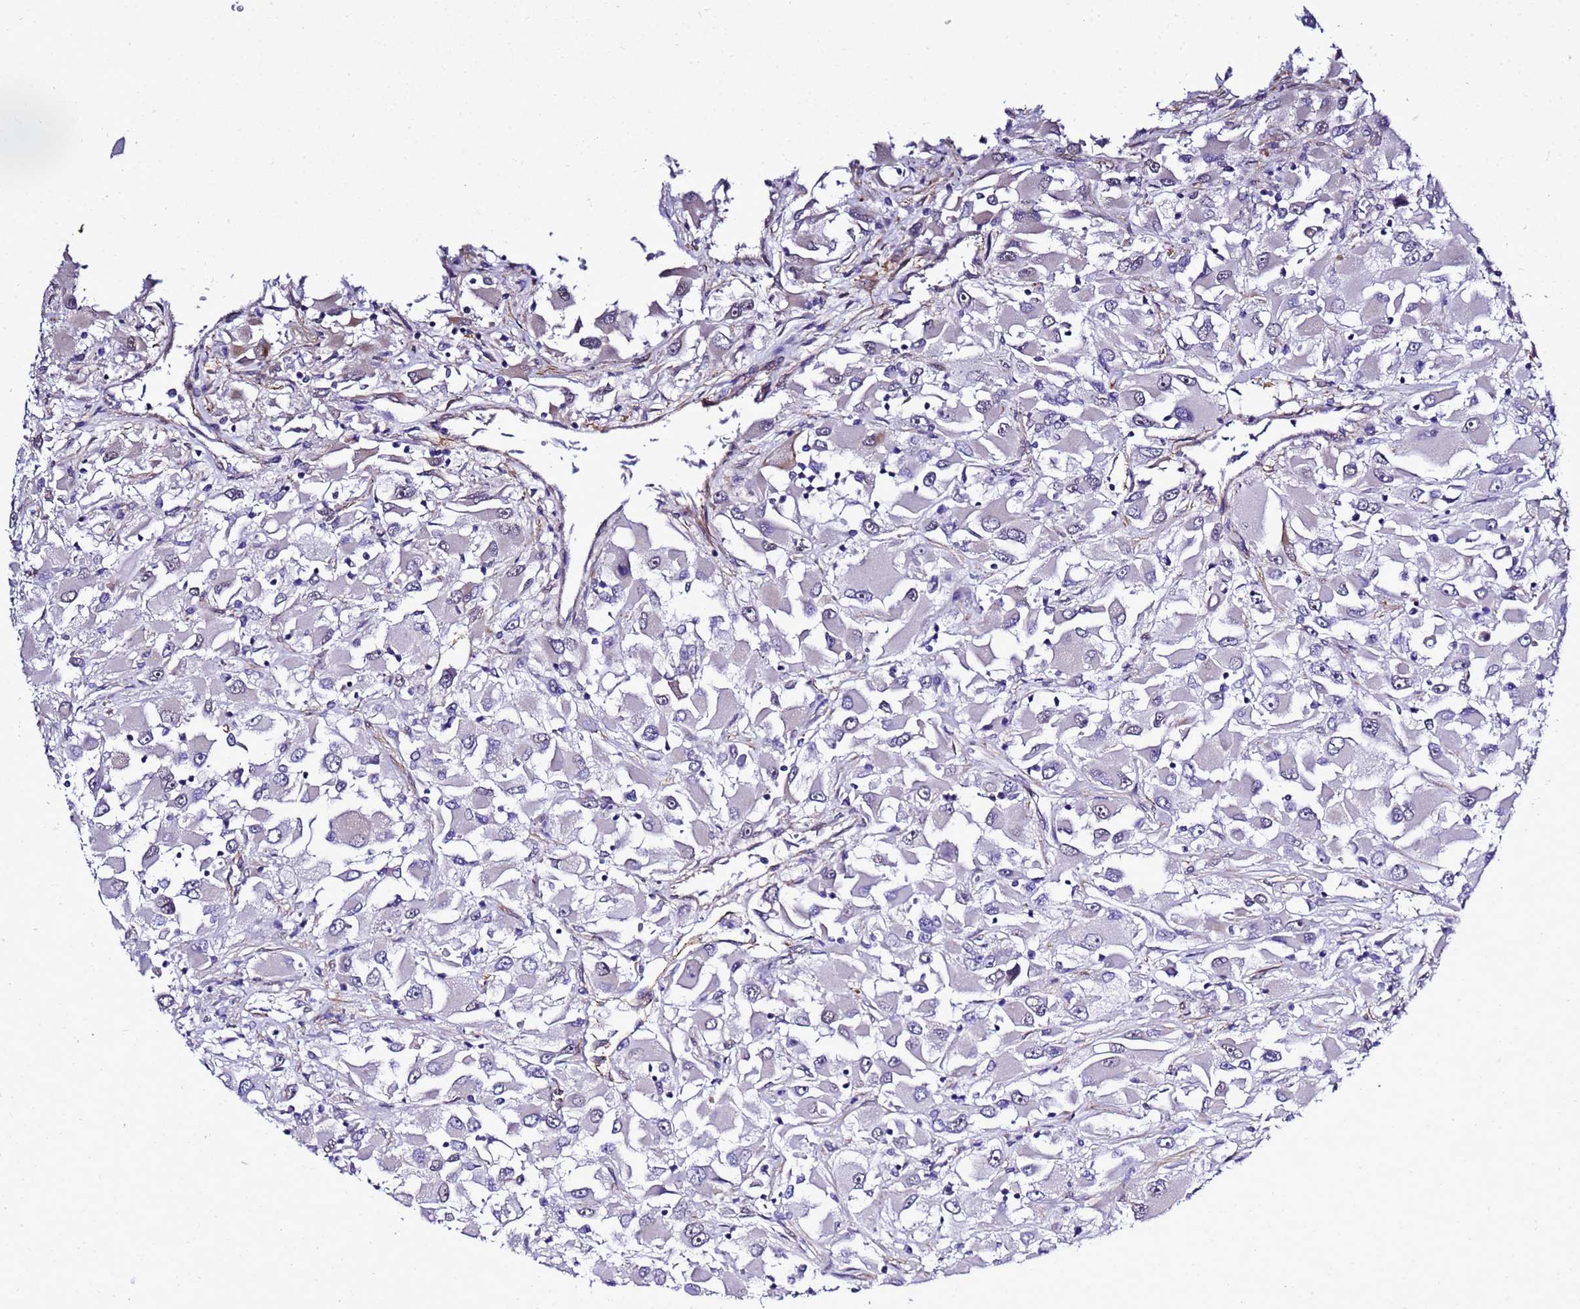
{"staining": {"intensity": "negative", "quantity": "none", "location": "none"}, "tissue": "renal cancer", "cell_type": "Tumor cells", "image_type": "cancer", "snomed": [{"axis": "morphology", "description": "Adenocarcinoma, NOS"}, {"axis": "topography", "description": "Kidney"}], "caption": "There is no significant positivity in tumor cells of renal cancer (adenocarcinoma).", "gene": "GZF1", "patient": {"sex": "female", "age": 52}}